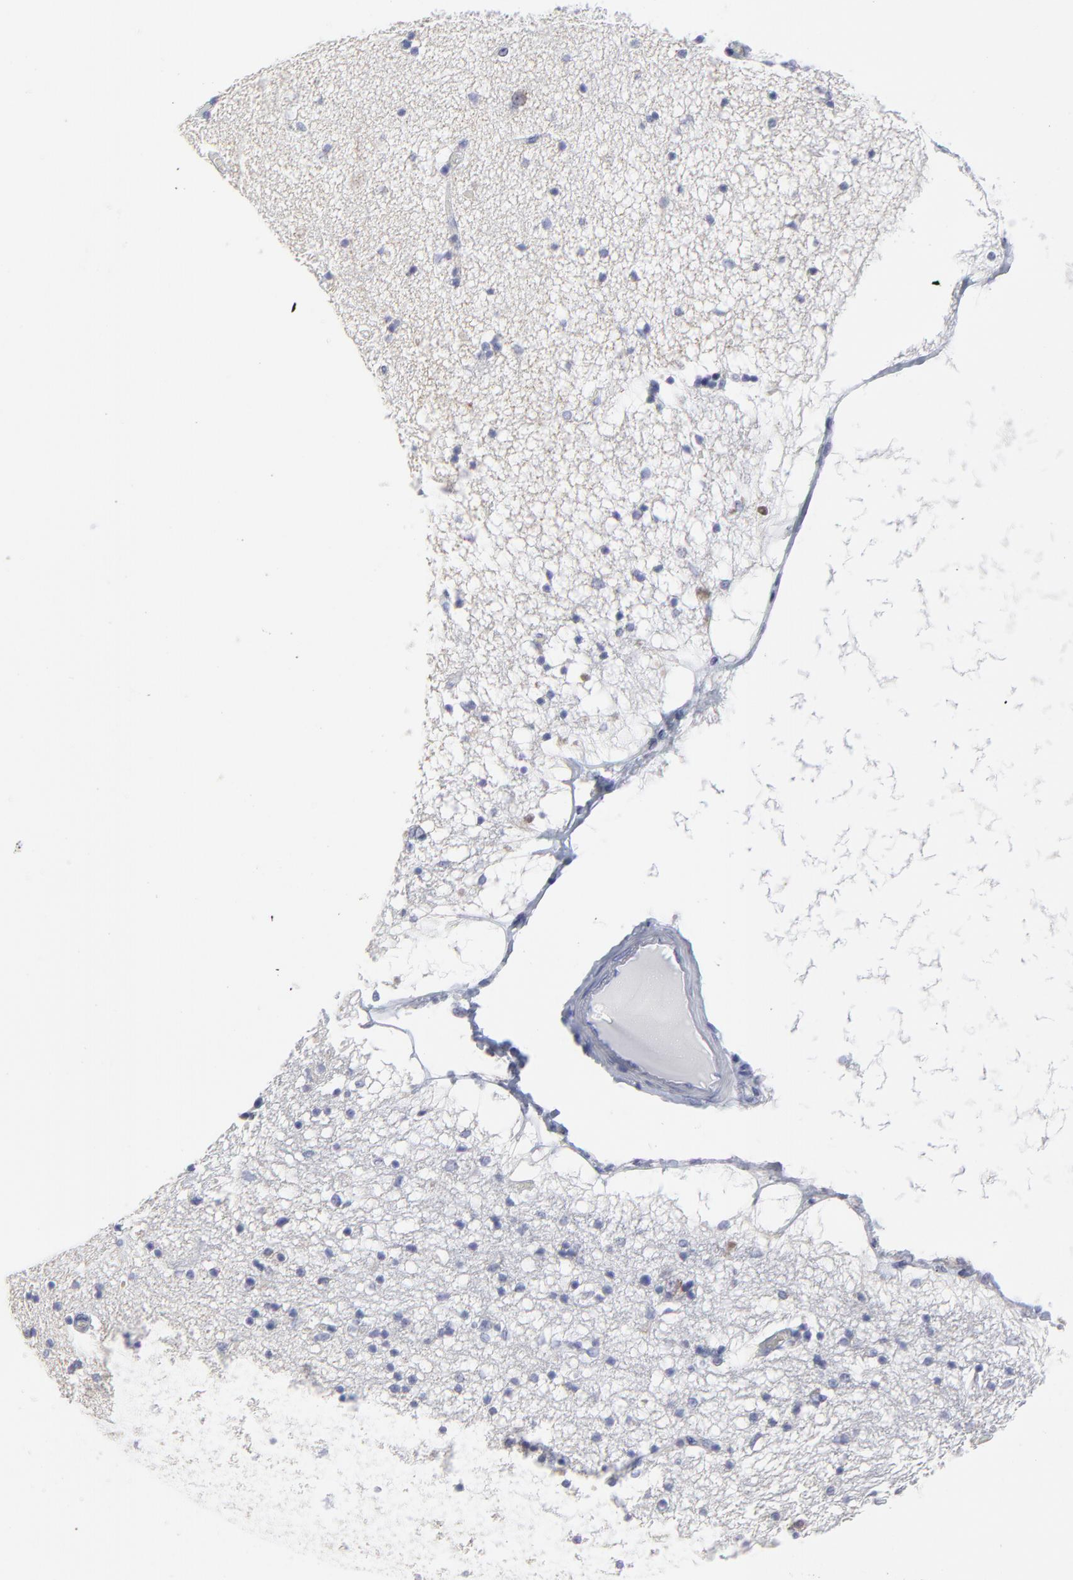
{"staining": {"intensity": "negative", "quantity": "none", "location": "none"}, "tissue": "hippocampus", "cell_type": "Glial cells", "image_type": "normal", "snomed": [{"axis": "morphology", "description": "Normal tissue, NOS"}, {"axis": "topography", "description": "Hippocampus"}], "caption": "Immunohistochemistry (IHC) of unremarkable hippocampus shows no staining in glial cells.", "gene": "NCAPH", "patient": {"sex": "female", "age": 54}}